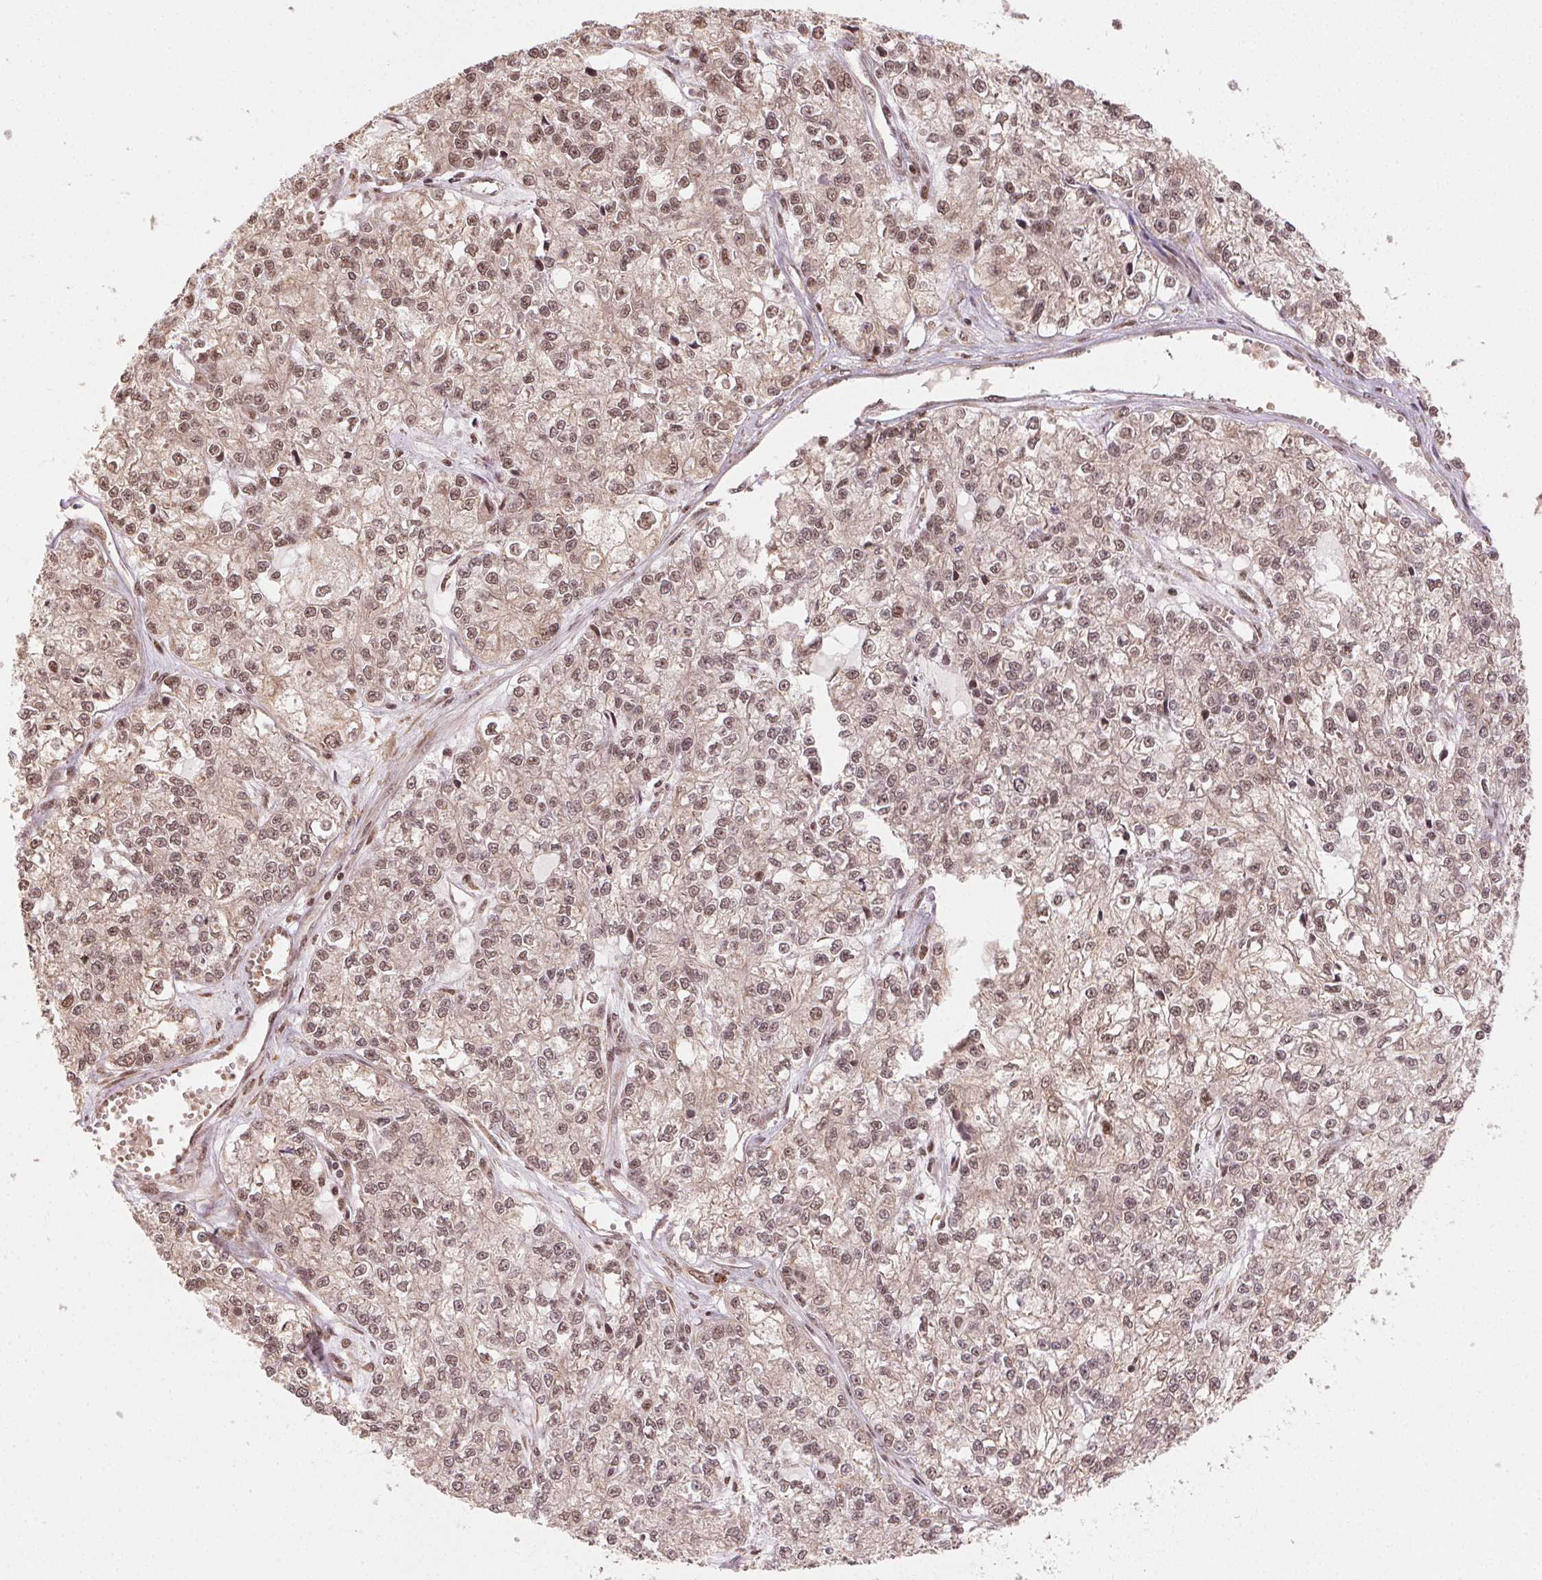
{"staining": {"intensity": "moderate", "quantity": ">75%", "location": "nuclear"}, "tissue": "ovarian cancer", "cell_type": "Tumor cells", "image_type": "cancer", "snomed": [{"axis": "morphology", "description": "Carcinoma, endometroid"}, {"axis": "topography", "description": "Ovary"}], "caption": "Endometroid carcinoma (ovarian) stained with immunohistochemistry demonstrates moderate nuclear positivity in about >75% of tumor cells.", "gene": "TREML4", "patient": {"sex": "female", "age": 64}}